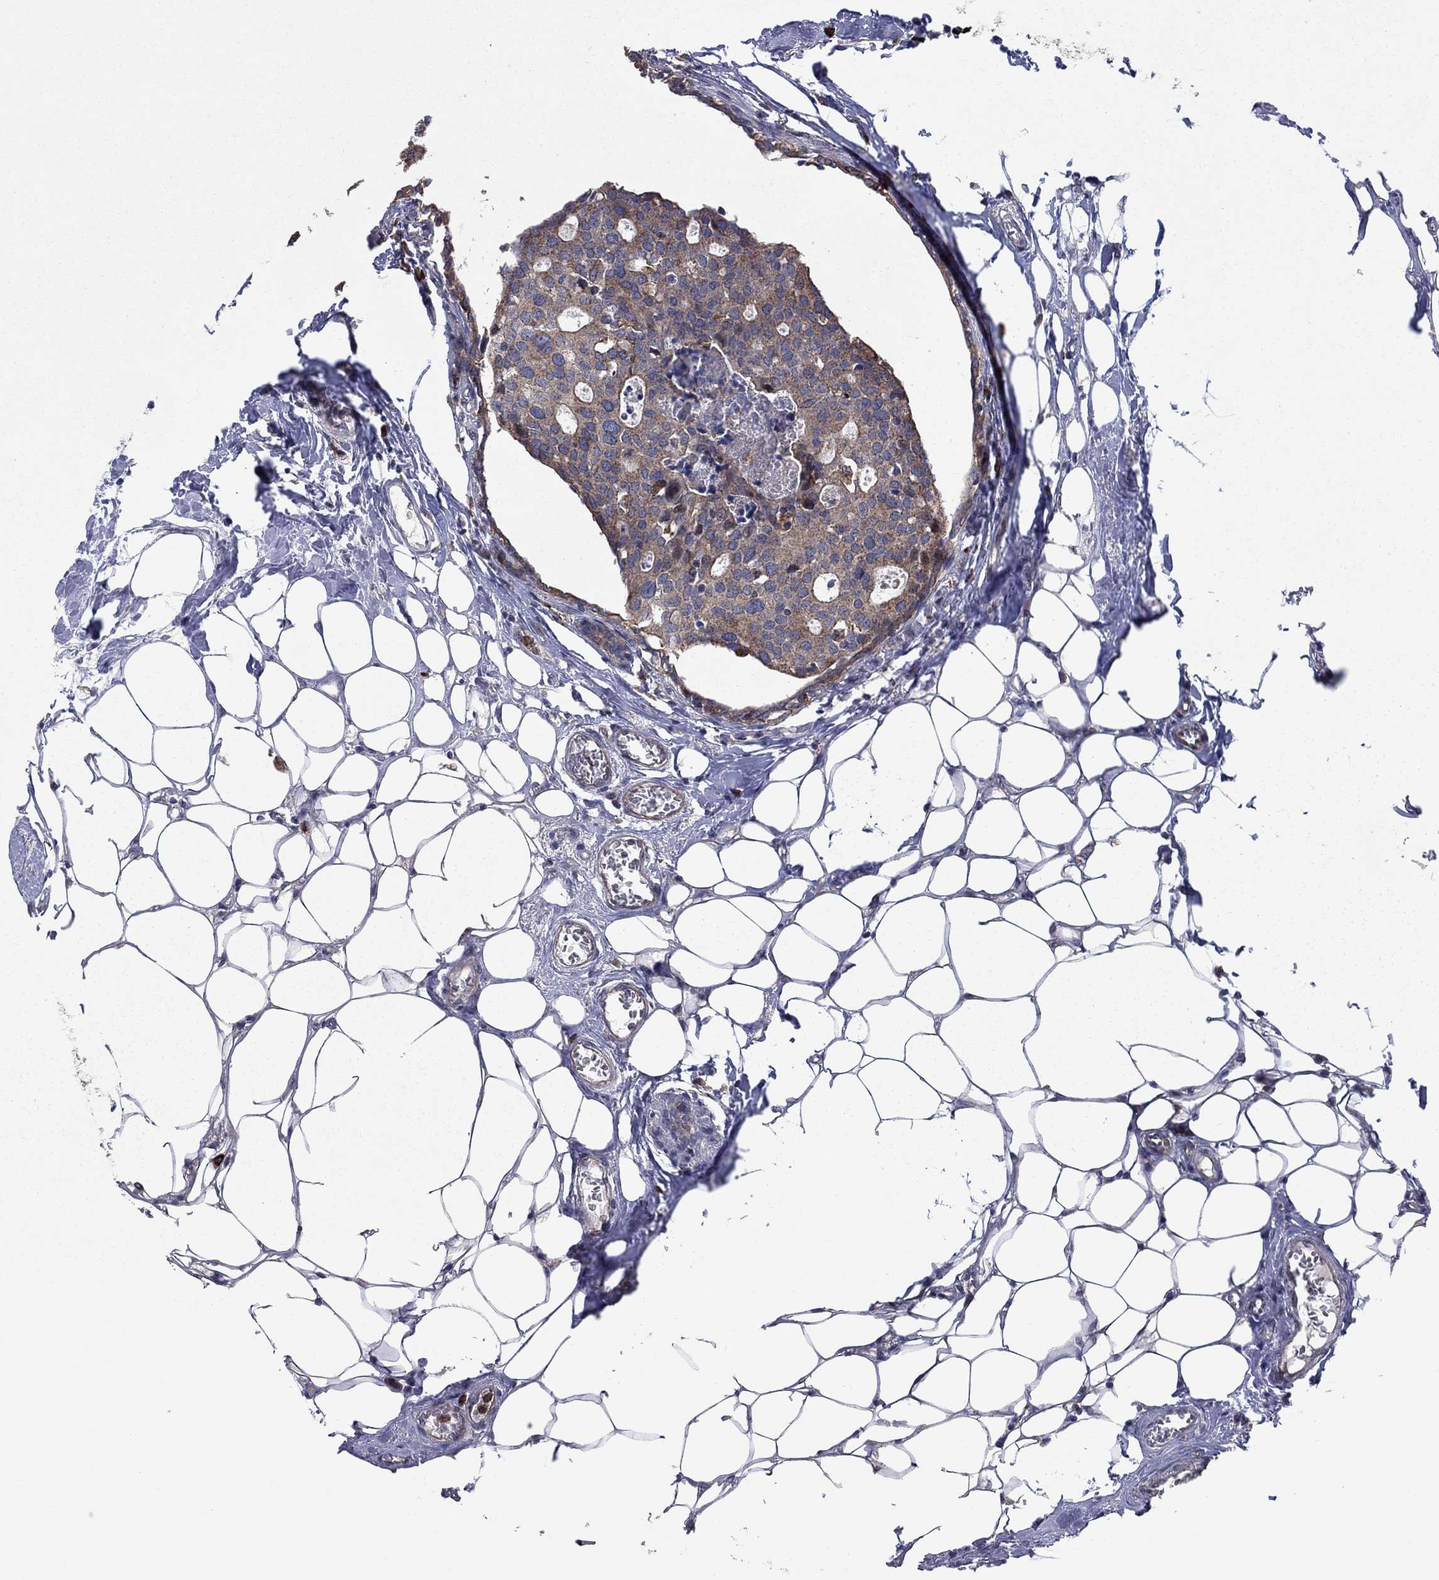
{"staining": {"intensity": "moderate", "quantity": "25%-75%", "location": "cytoplasmic/membranous"}, "tissue": "breast cancer", "cell_type": "Tumor cells", "image_type": "cancer", "snomed": [{"axis": "morphology", "description": "Duct carcinoma"}, {"axis": "topography", "description": "Breast"}], "caption": "Protein expression analysis of breast cancer (infiltrating ductal carcinoma) demonstrates moderate cytoplasmic/membranous staining in approximately 25%-75% of tumor cells. Nuclei are stained in blue.", "gene": "MEA1", "patient": {"sex": "female", "age": 83}}